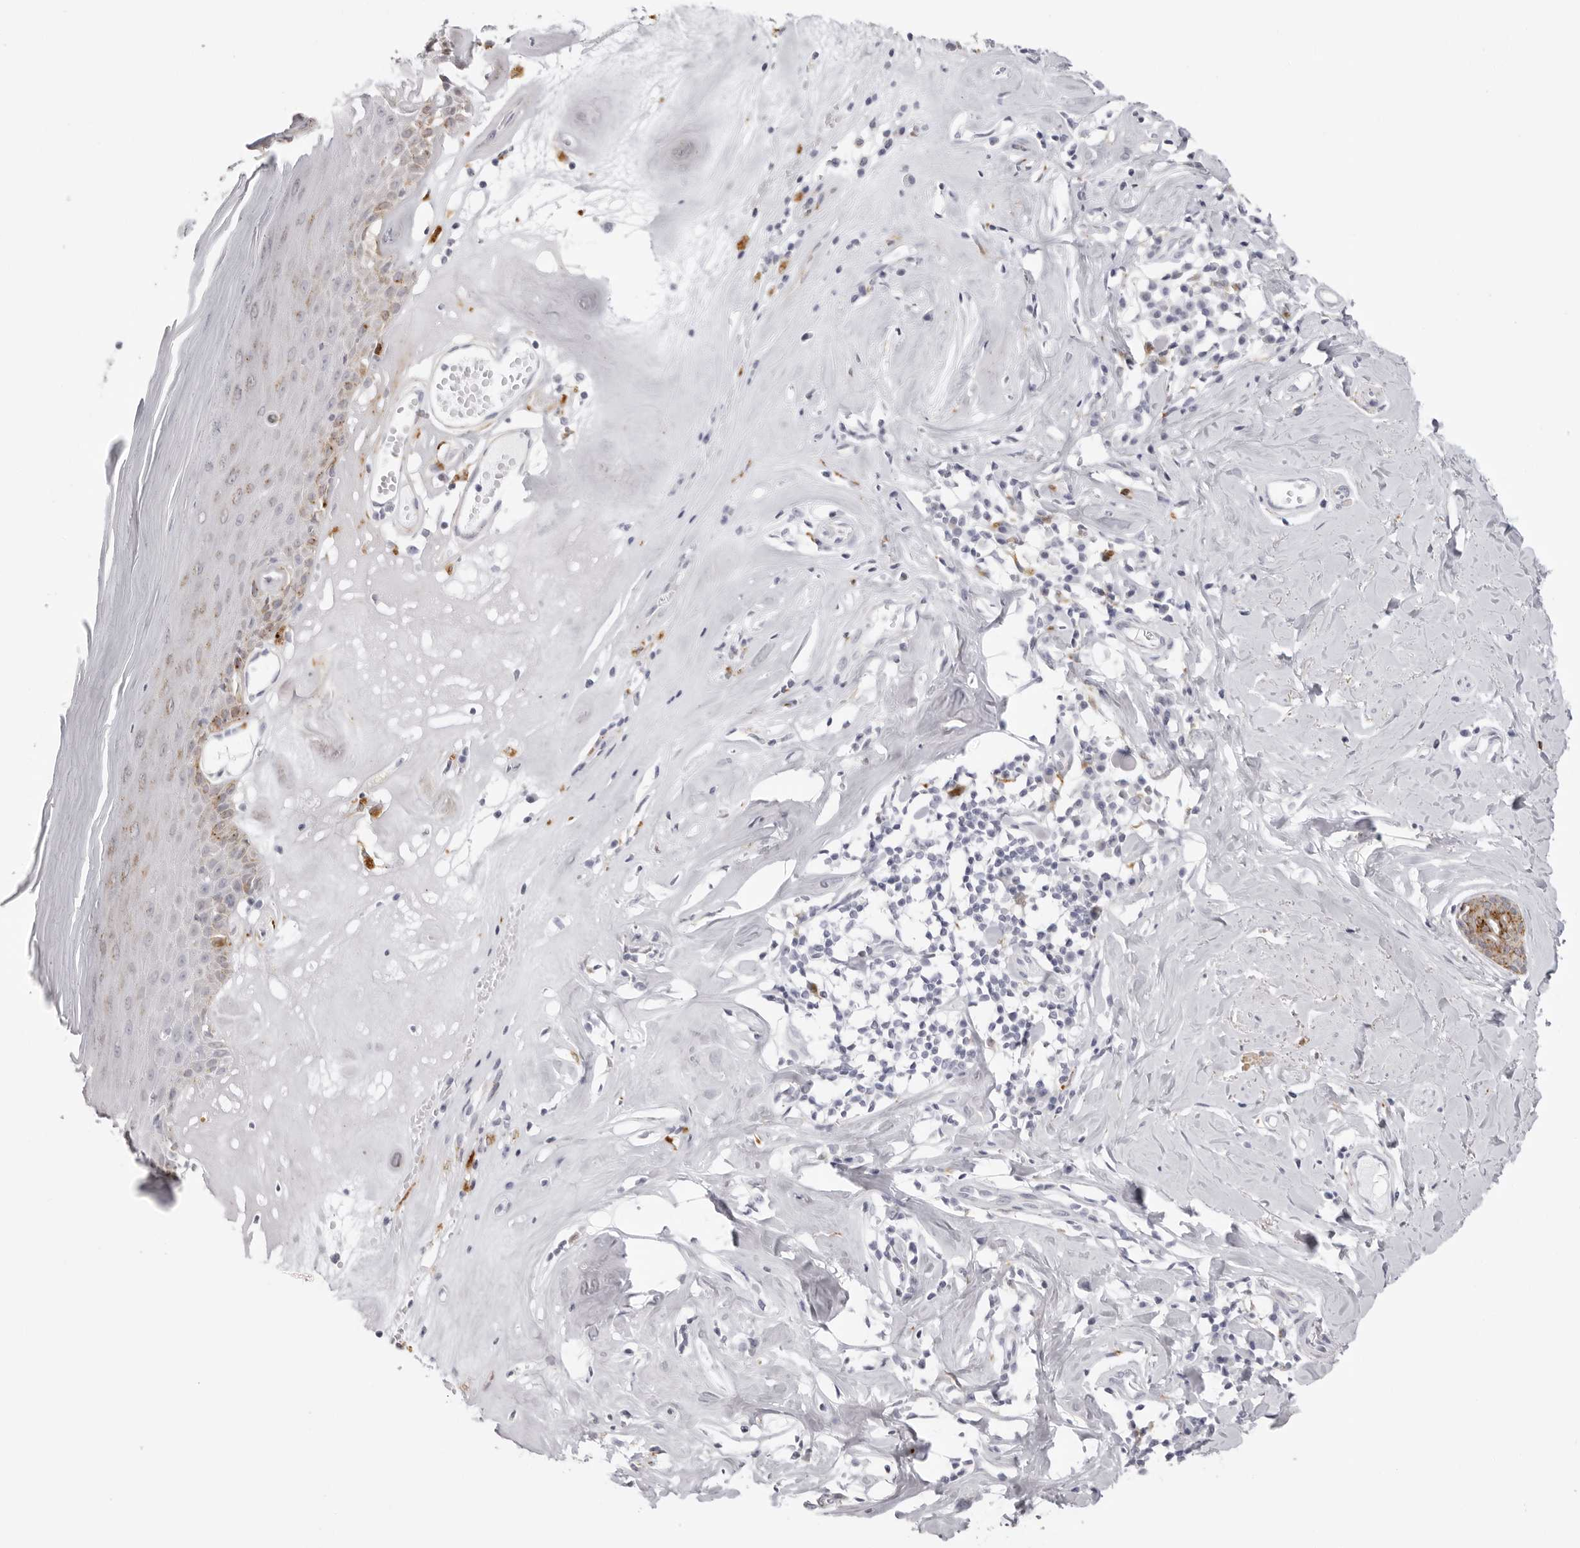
{"staining": {"intensity": "weak", "quantity": "25%-75%", "location": "cytoplasmic/membranous"}, "tissue": "skin", "cell_type": "Epidermal cells", "image_type": "normal", "snomed": [{"axis": "morphology", "description": "Normal tissue, NOS"}, {"axis": "morphology", "description": "Inflammation, NOS"}, {"axis": "topography", "description": "Vulva"}], "caption": "Immunohistochemistry of unremarkable skin demonstrates low levels of weak cytoplasmic/membranous positivity in approximately 25%-75% of epidermal cells.", "gene": "IL25", "patient": {"sex": "female", "age": 84}}